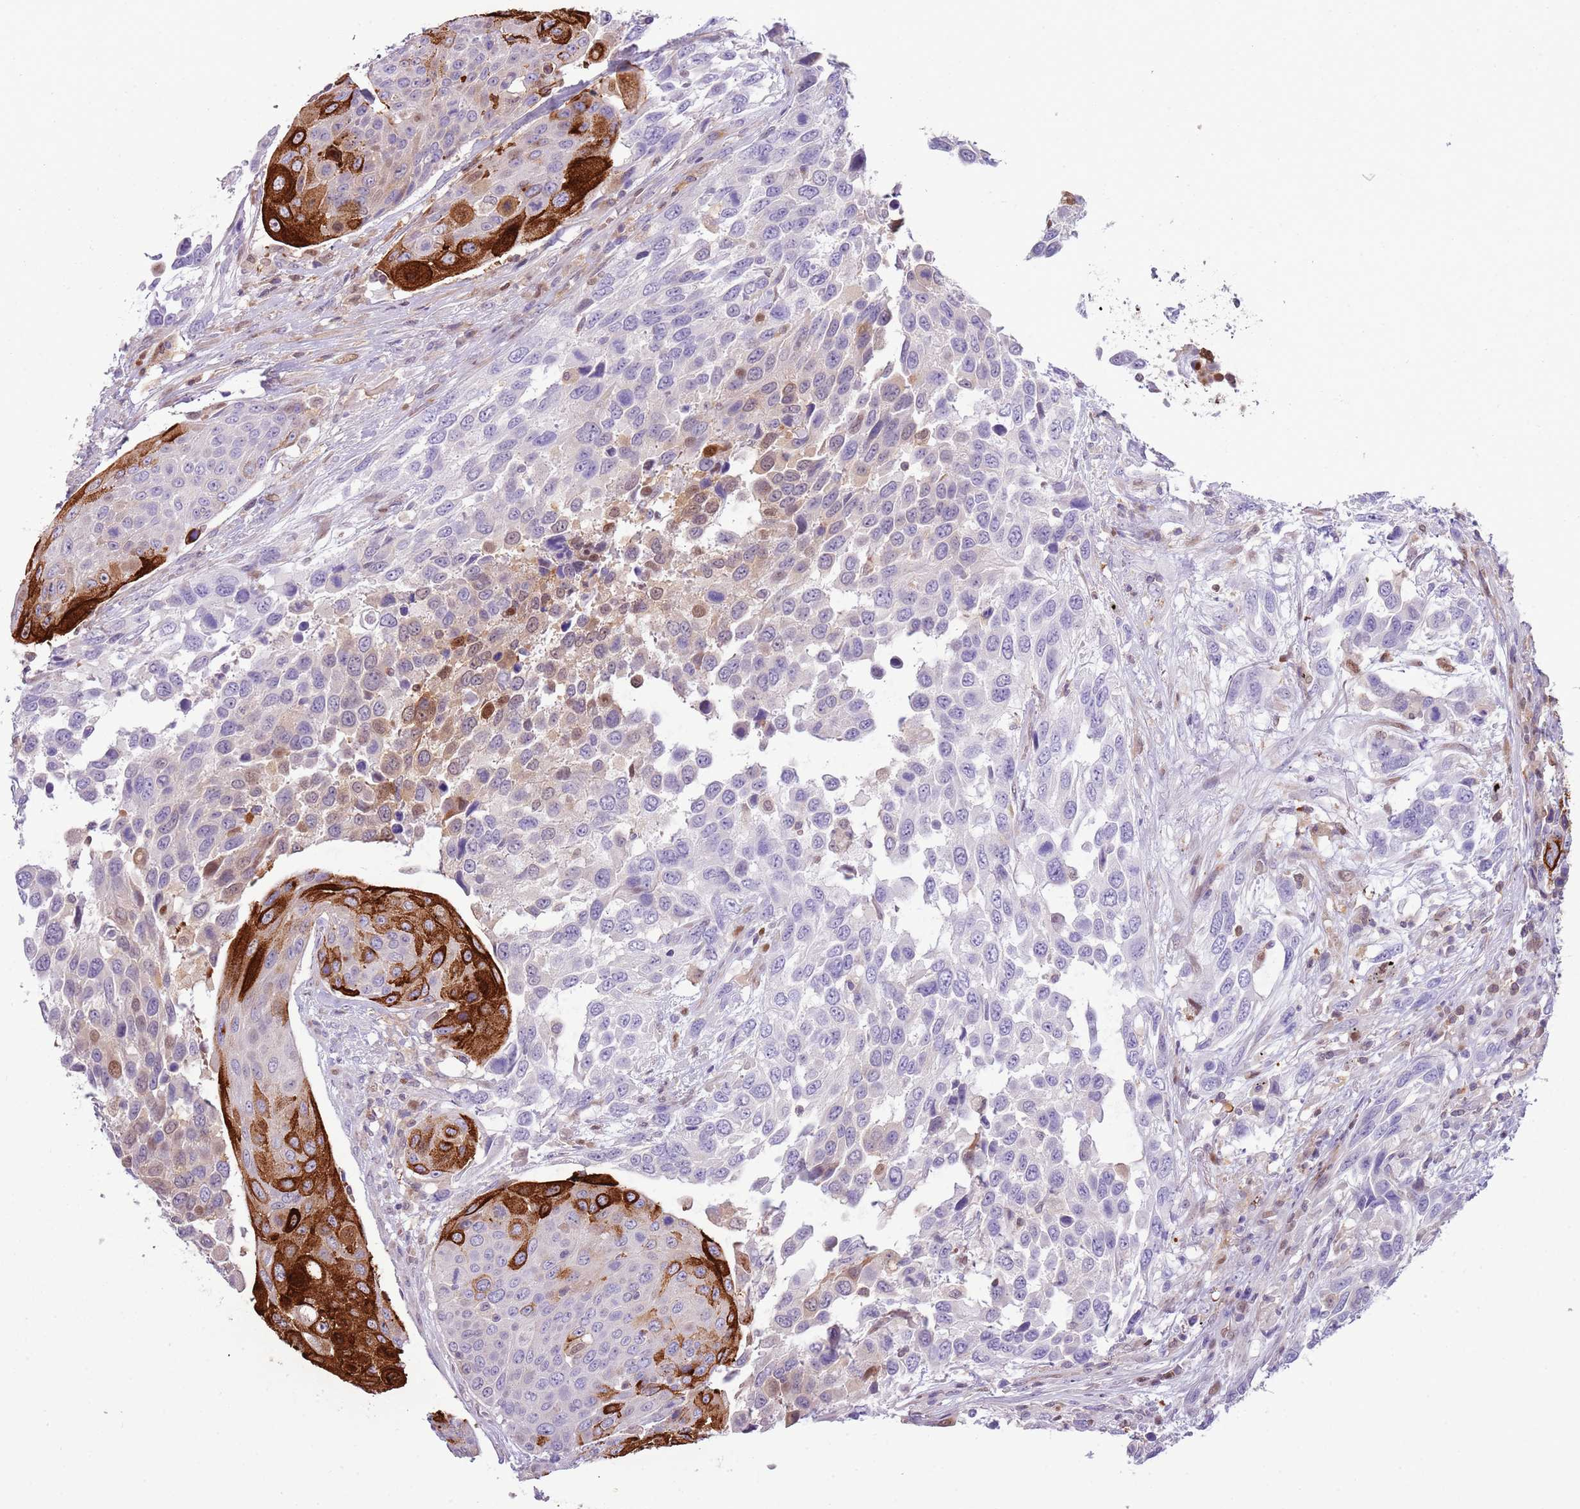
{"staining": {"intensity": "strong", "quantity": "<25%", "location": "cytoplasmic/membranous"}, "tissue": "urothelial cancer", "cell_type": "Tumor cells", "image_type": "cancer", "snomed": [{"axis": "morphology", "description": "Urothelial carcinoma, High grade"}, {"axis": "topography", "description": "Urinary bladder"}], "caption": "This photomicrograph exhibits high-grade urothelial carcinoma stained with IHC to label a protein in brown. The cytoplasmic/membranous of tumor cells show strong positivity for the protein. Nuclei are counter-stained blue.", "gene": "NBPF6", "patient": {"sex": "female", "age": 70}}